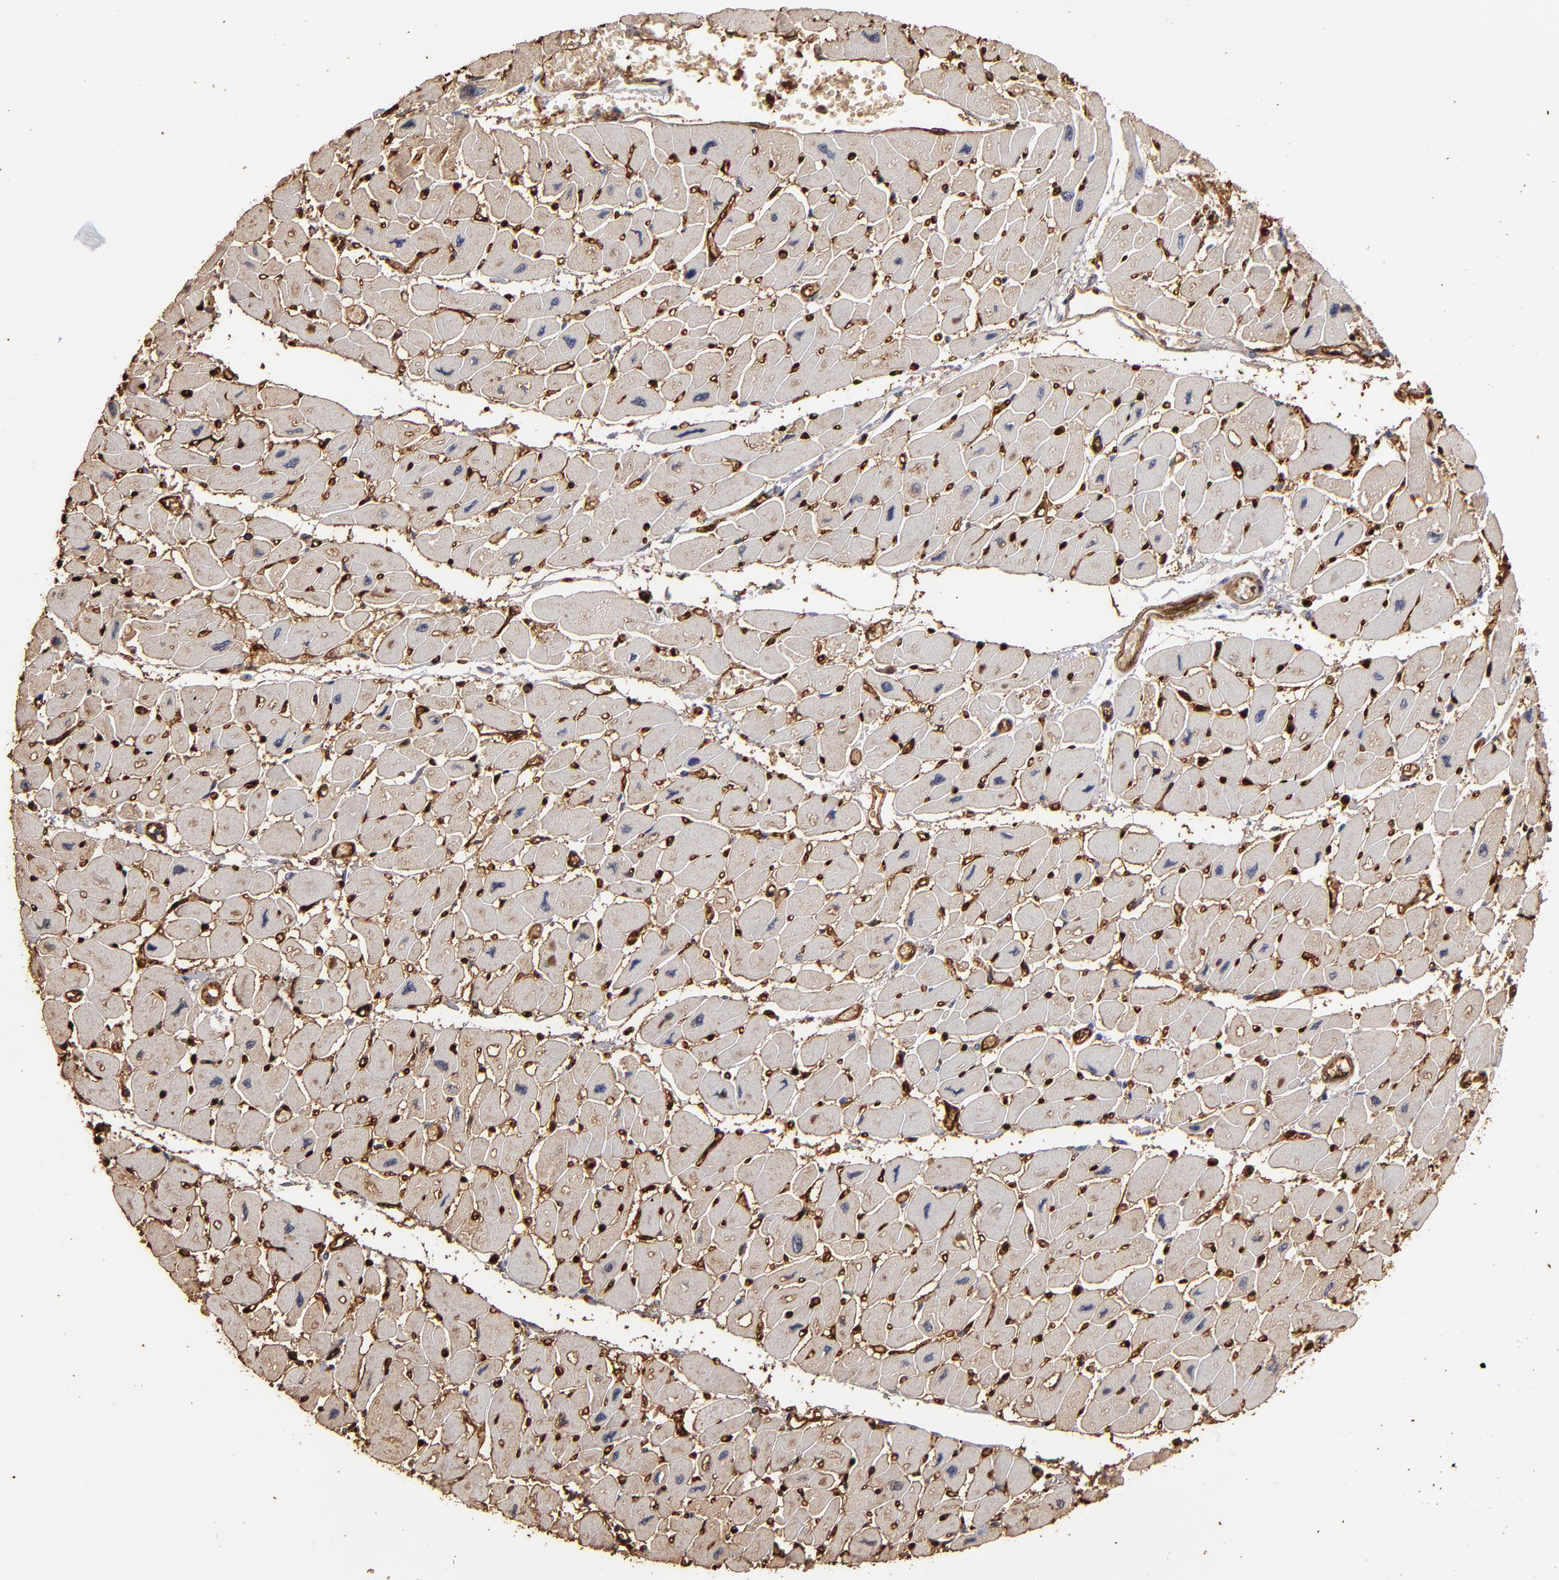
{"staining": {"intensity": "negative", "quantity": "none", "location": "none"}, "tissue": "heart muscle", "cell_type": "Cardiomyocytes", "image_type": "normal", "snomed": [{"axis": "morphology", "description": "Normal tissue, NOS"}, {"axis": "topography", "description": "Heart"}], "caption": "The image displays no staining of cardiomyocytes in normal heart muscle. Nuclei are stained in blue.", "gene": "FABP4", "patient": {"sex": "female", "age": 54}}